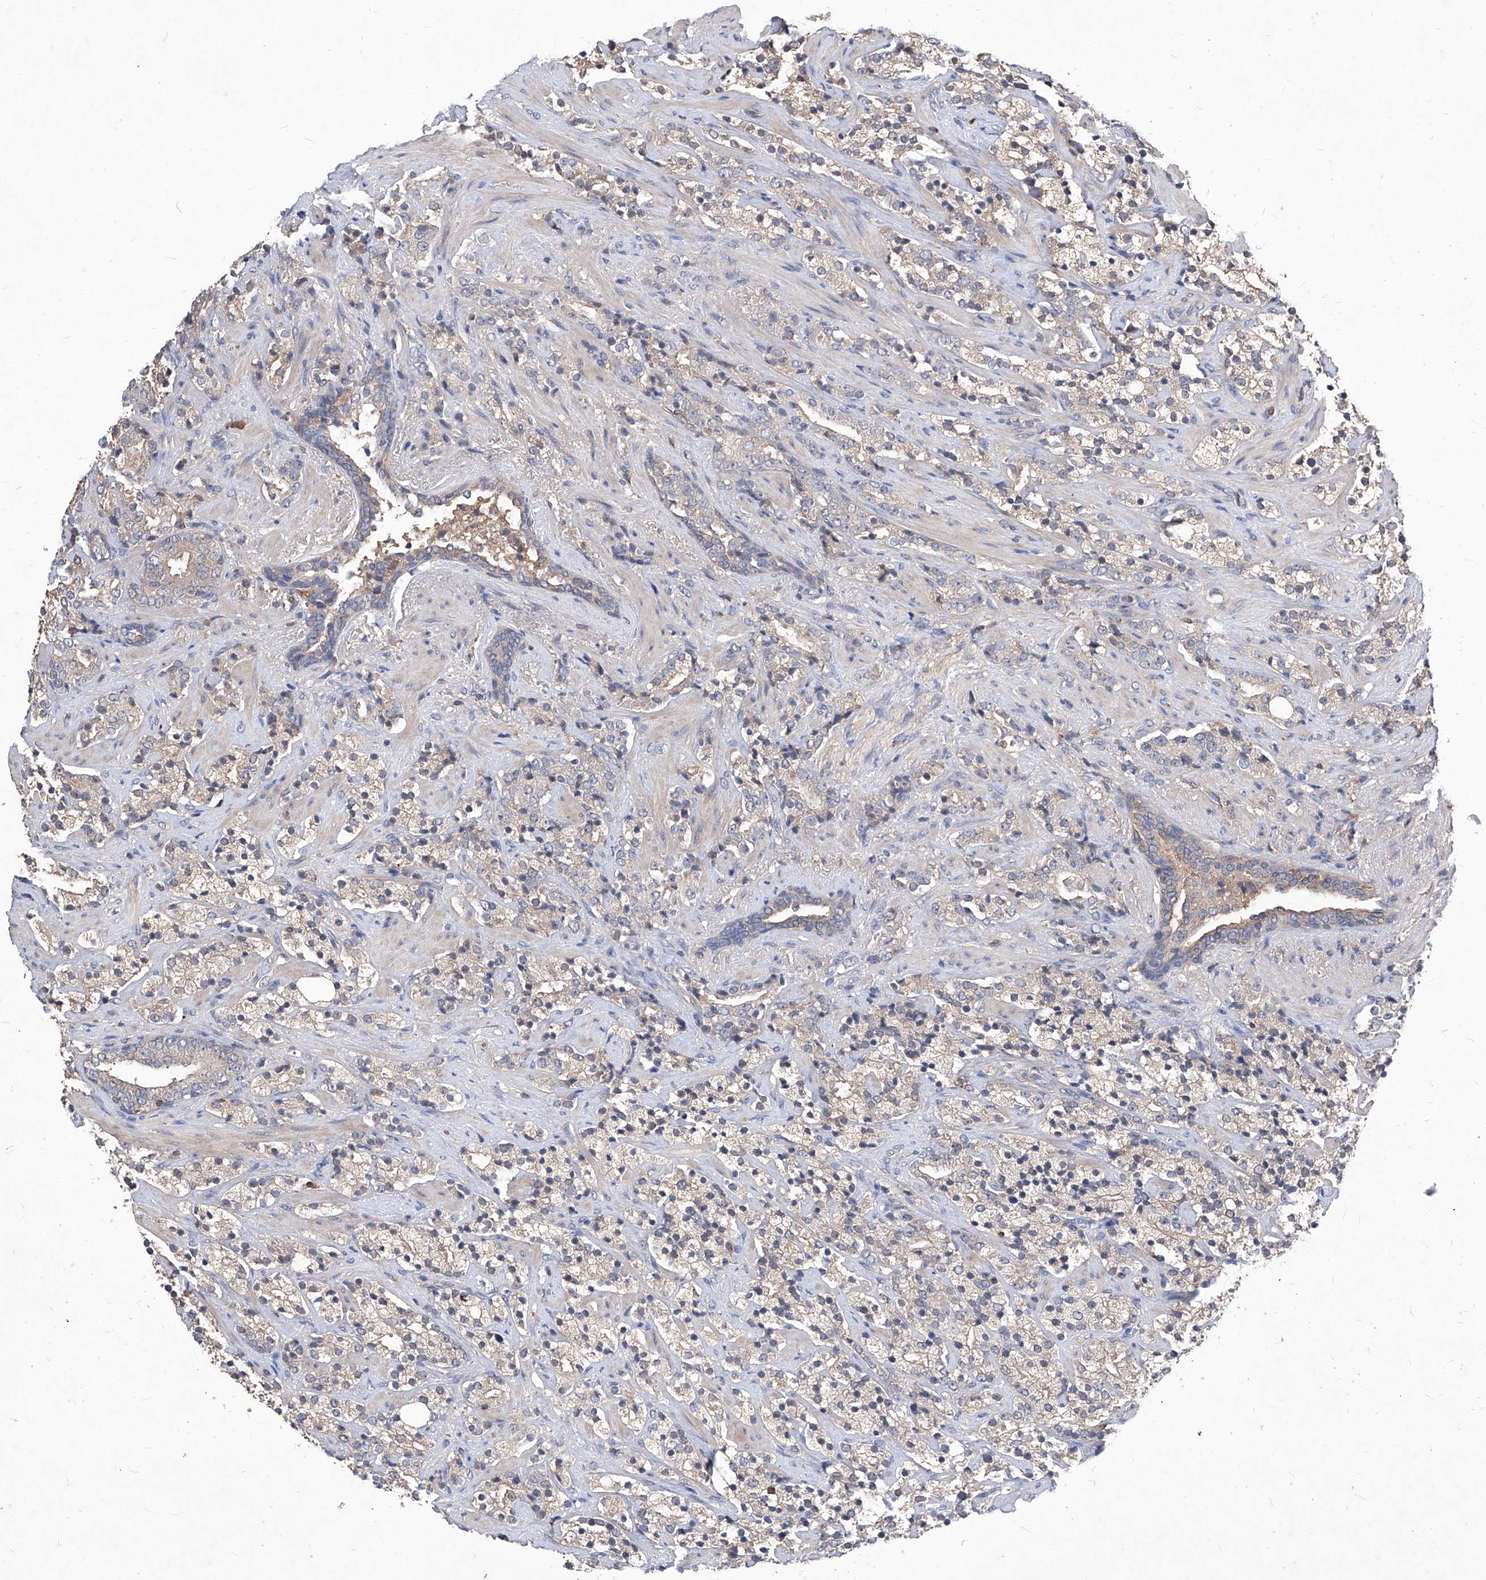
{"staining": {"intensity": "negative", "quantity": "none", "location": "none"}, "tissue": "prostate cancer", "cell_type": "Tumor cells", "image_type": "cancer", "snomed": [{"axis": "morphology", "description": "Adenocarcinoma, High grade"}, {"axis": "topography", "description": "Prostate"}], "caption": "Immunohistochemistry (IHC) of human prostate cancer displays no positivity in tumor cells.", "gene": "SYNGR1", "patient": {"sex": "male", "age": 71}}